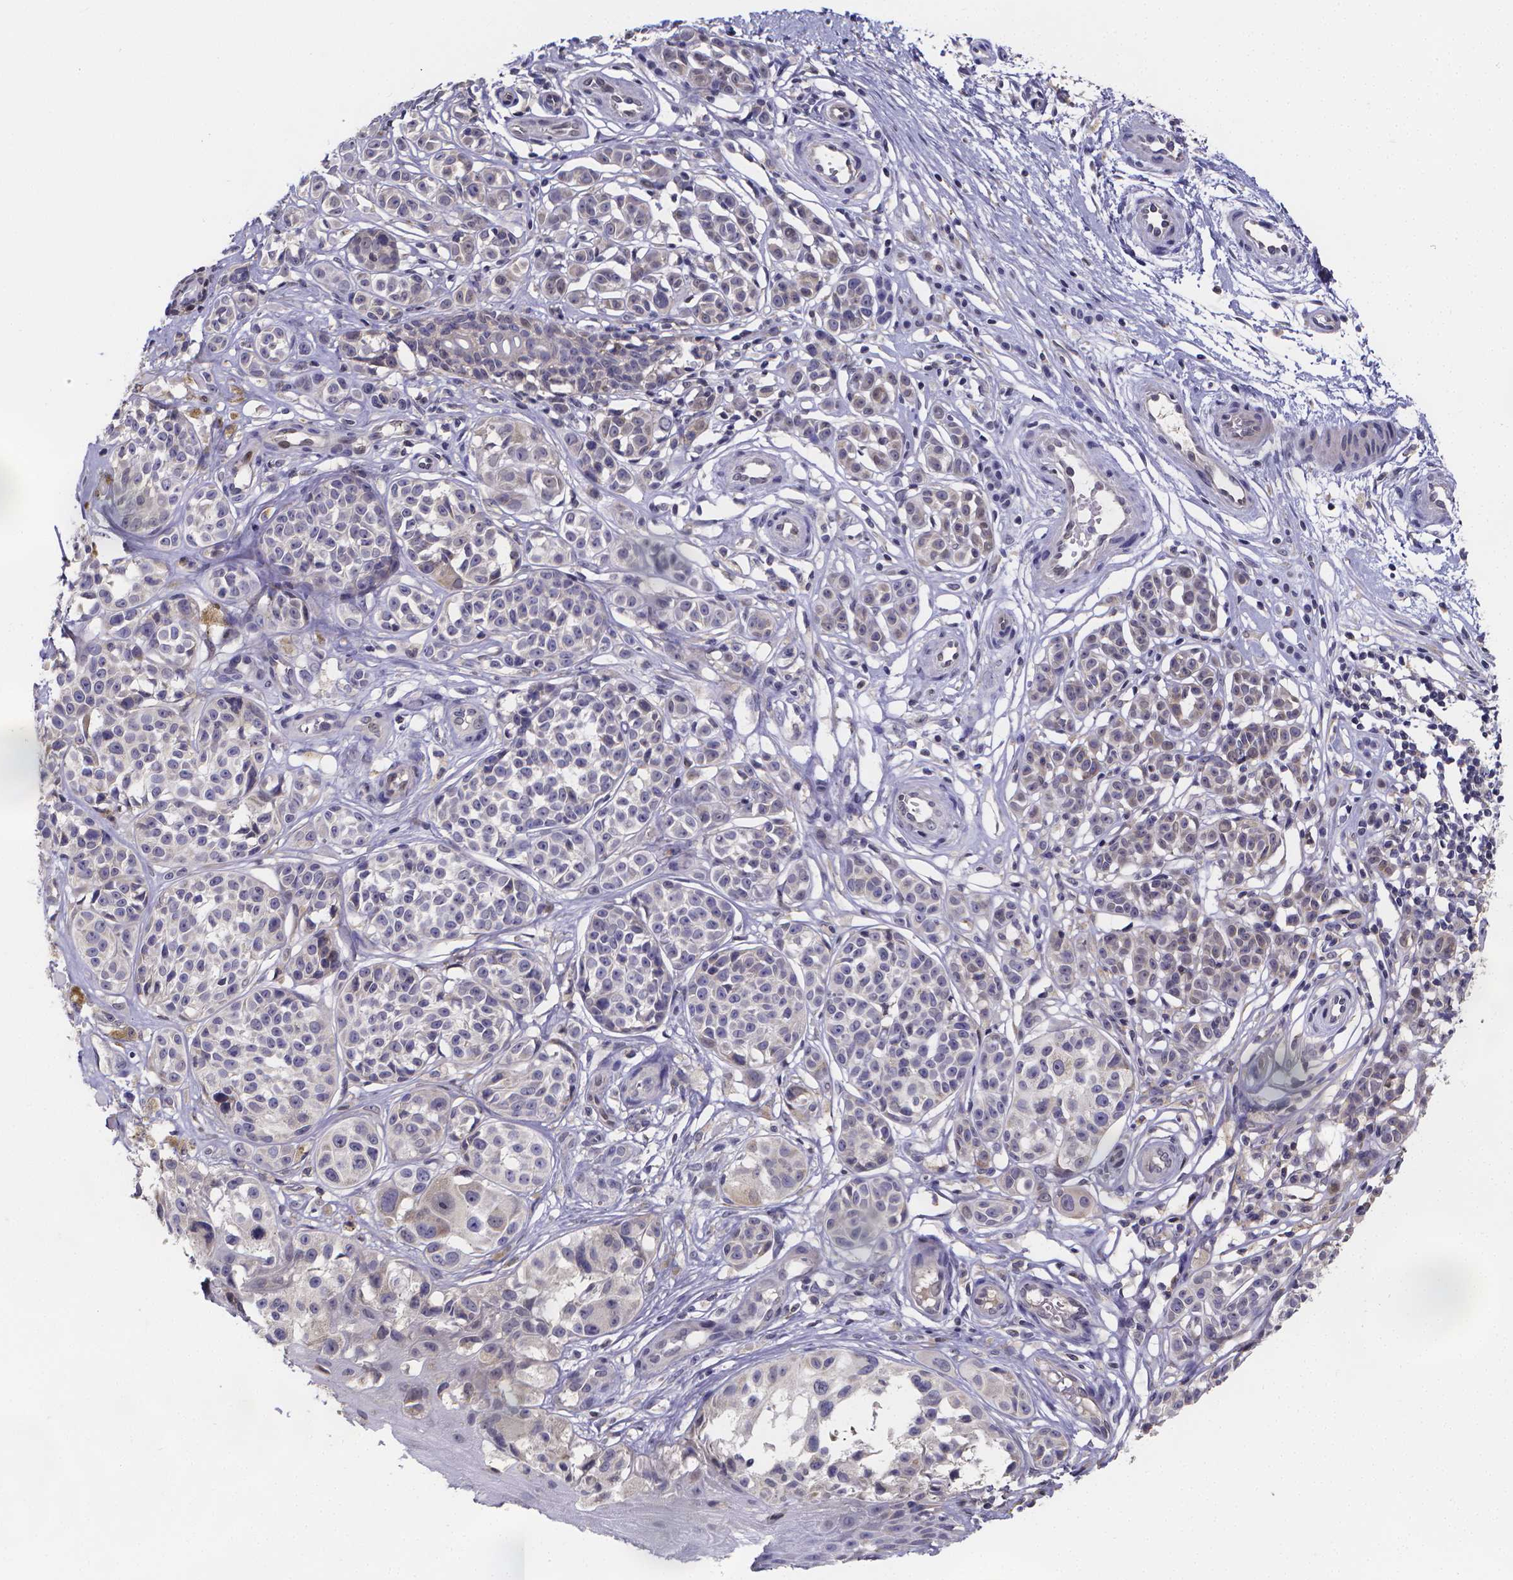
{"staining": {"intensity": "negative", "quantity": "none", "location": "none"}, "tissue": "melanoma", "cell_type": "Tumor cells", "image_type": "cancer", "snomed": [{"axis": "morphology", "description": "Malignant melanoma, NOS"}, {"axis": "topography", "description": "Skin"}], "caption": "The immunohistochemistry (IHC) photomicrograph has no significant staining in tumor cells of melanoma tissue. Nuclei are stained in blue.", "gene": "PAH", "patient": {"sex": "female", "age": 90}}